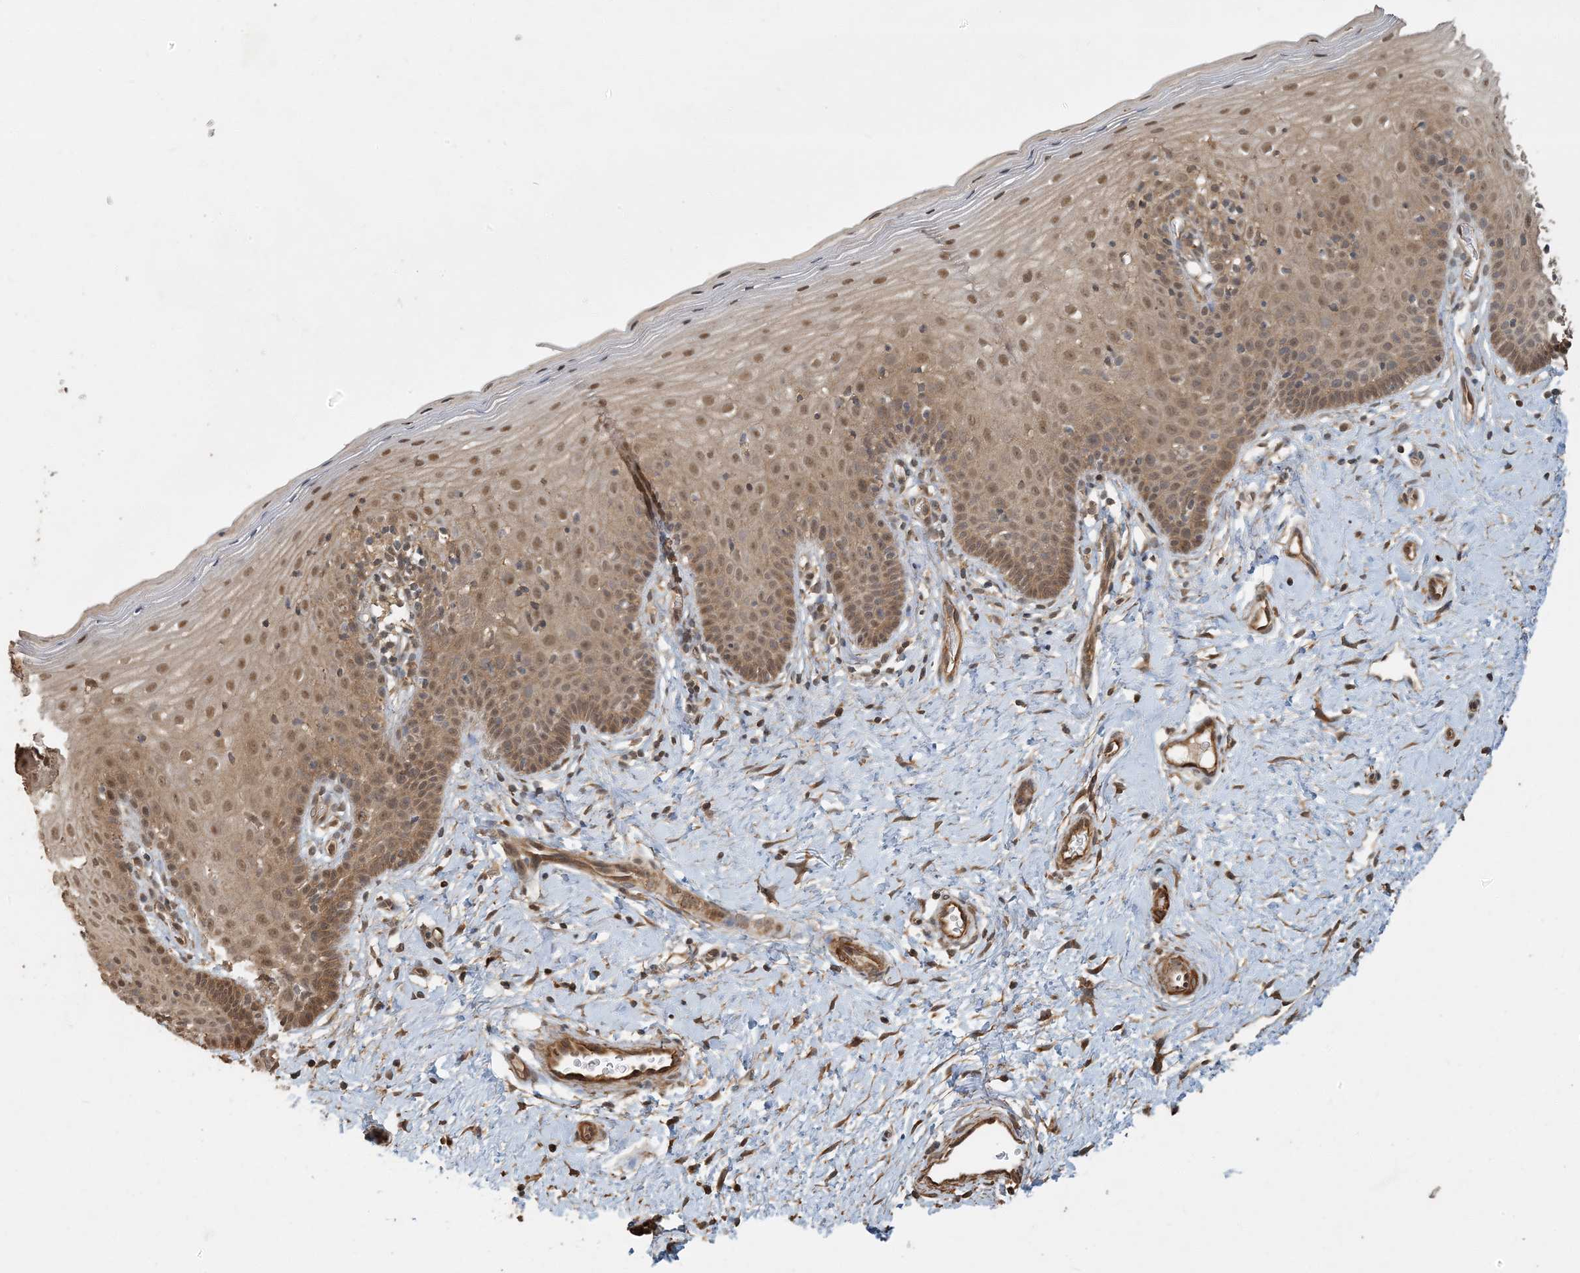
{"staining": {"intensity": "moderate", "quantity": ">75%", "location": "cytoplasmic/membranous"}, "tissue": "cervix", "cell_type": "Glandular cells", "image_type": "normal", "snomed": [{"axis": "morphology", "description": "Normal tissue, NOS"}, {"axis": "topography", "description": "Cervix"}], "caption": "Moderate cytoplasmic/membranous staining is seen in approximately >75% of glandular cells in normal cervix. Immunohistochemistry stains the protein of interest in brown and the nuclei are stained blue.", "gene": "AK9", "patient": {"sex": "female", "age": 36}}